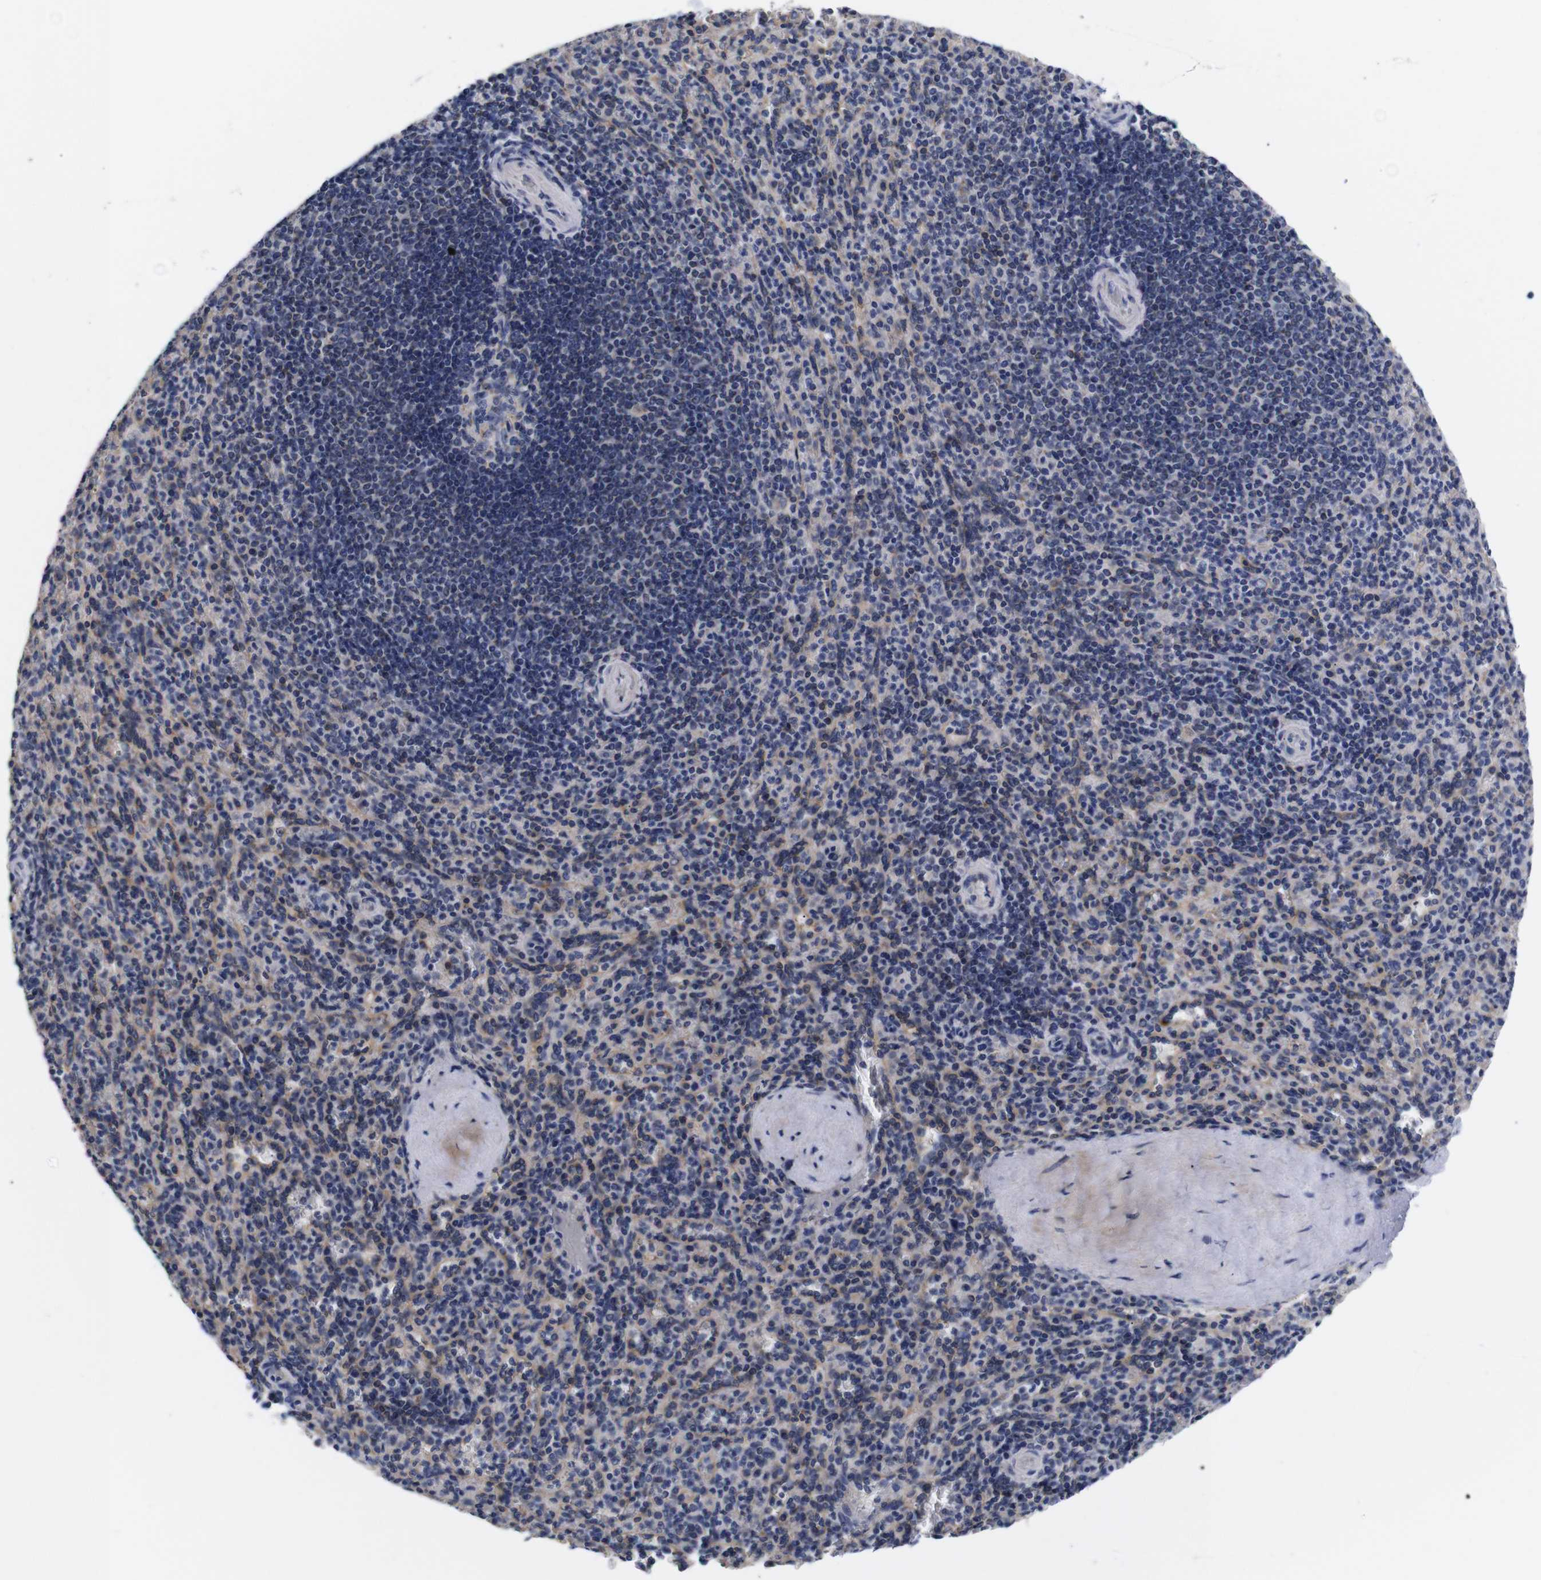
{"staining": {"intensity": "weak", "quantity": "25%-75%", "location": "cytoplasmic/membranous"}, "tissue": "spleen", "cell_type": "Cells in red pulp", "image_type": "normal", "snomed": [{"axis": "morphology", "description": "Normal tissue, NOS"}, {"axis": "topography", "description": "Spleen"}], "caption": "An immunohistochemistry image of normal tissue is shown. Protein staining in brown shows weak cytoplasmic/membranous positivity in spleen within cells in red pulp. The protein is stained brown, and the nuclei are stained in blue (DAB IHC with brightfield microscopy, high magnification).", "gene": "OPN3", "patient": {"sex": "male", "age": 36}}